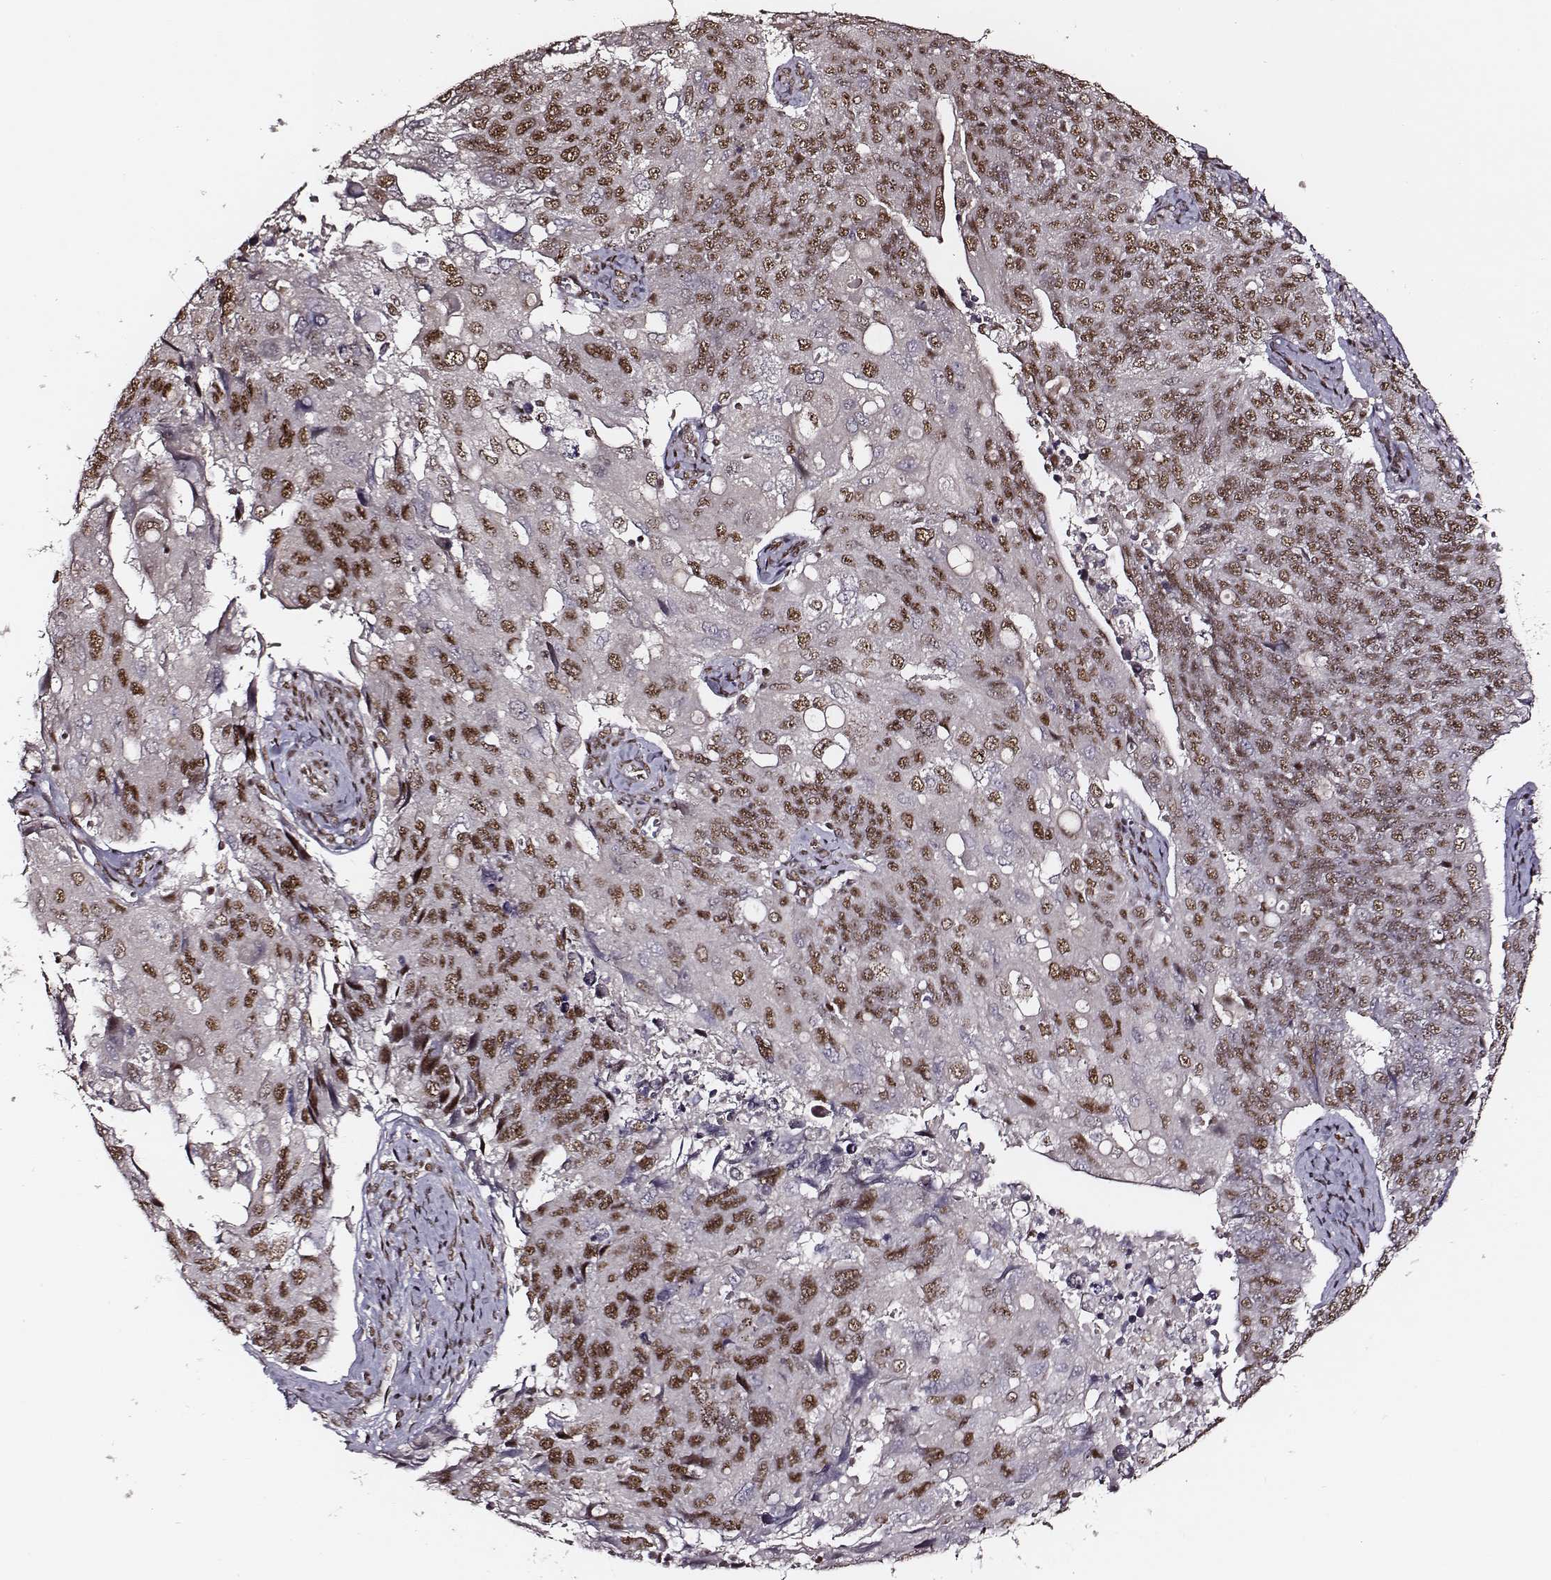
{"staining": {"intensity": "moderate", "quantity": ">75%", "location": "nuclear"}, "tissue": "endometrial cancer", "cell_type": "Tumor cells", "image_type": "cancer", "snomed": [{"axis": "morphology", "description": "Adenocarcinoma, NOS"}, {"axis": "topography", "description": "Endometrium"}], "caption": "Brown immunohistochemical staining in endometrial cancer (adenocarcinoma) shows moderate nuclear positivity in about >75% of tumor cells.", "gene": "PPARA", "patient": {"sex": "female", "age": 43}}